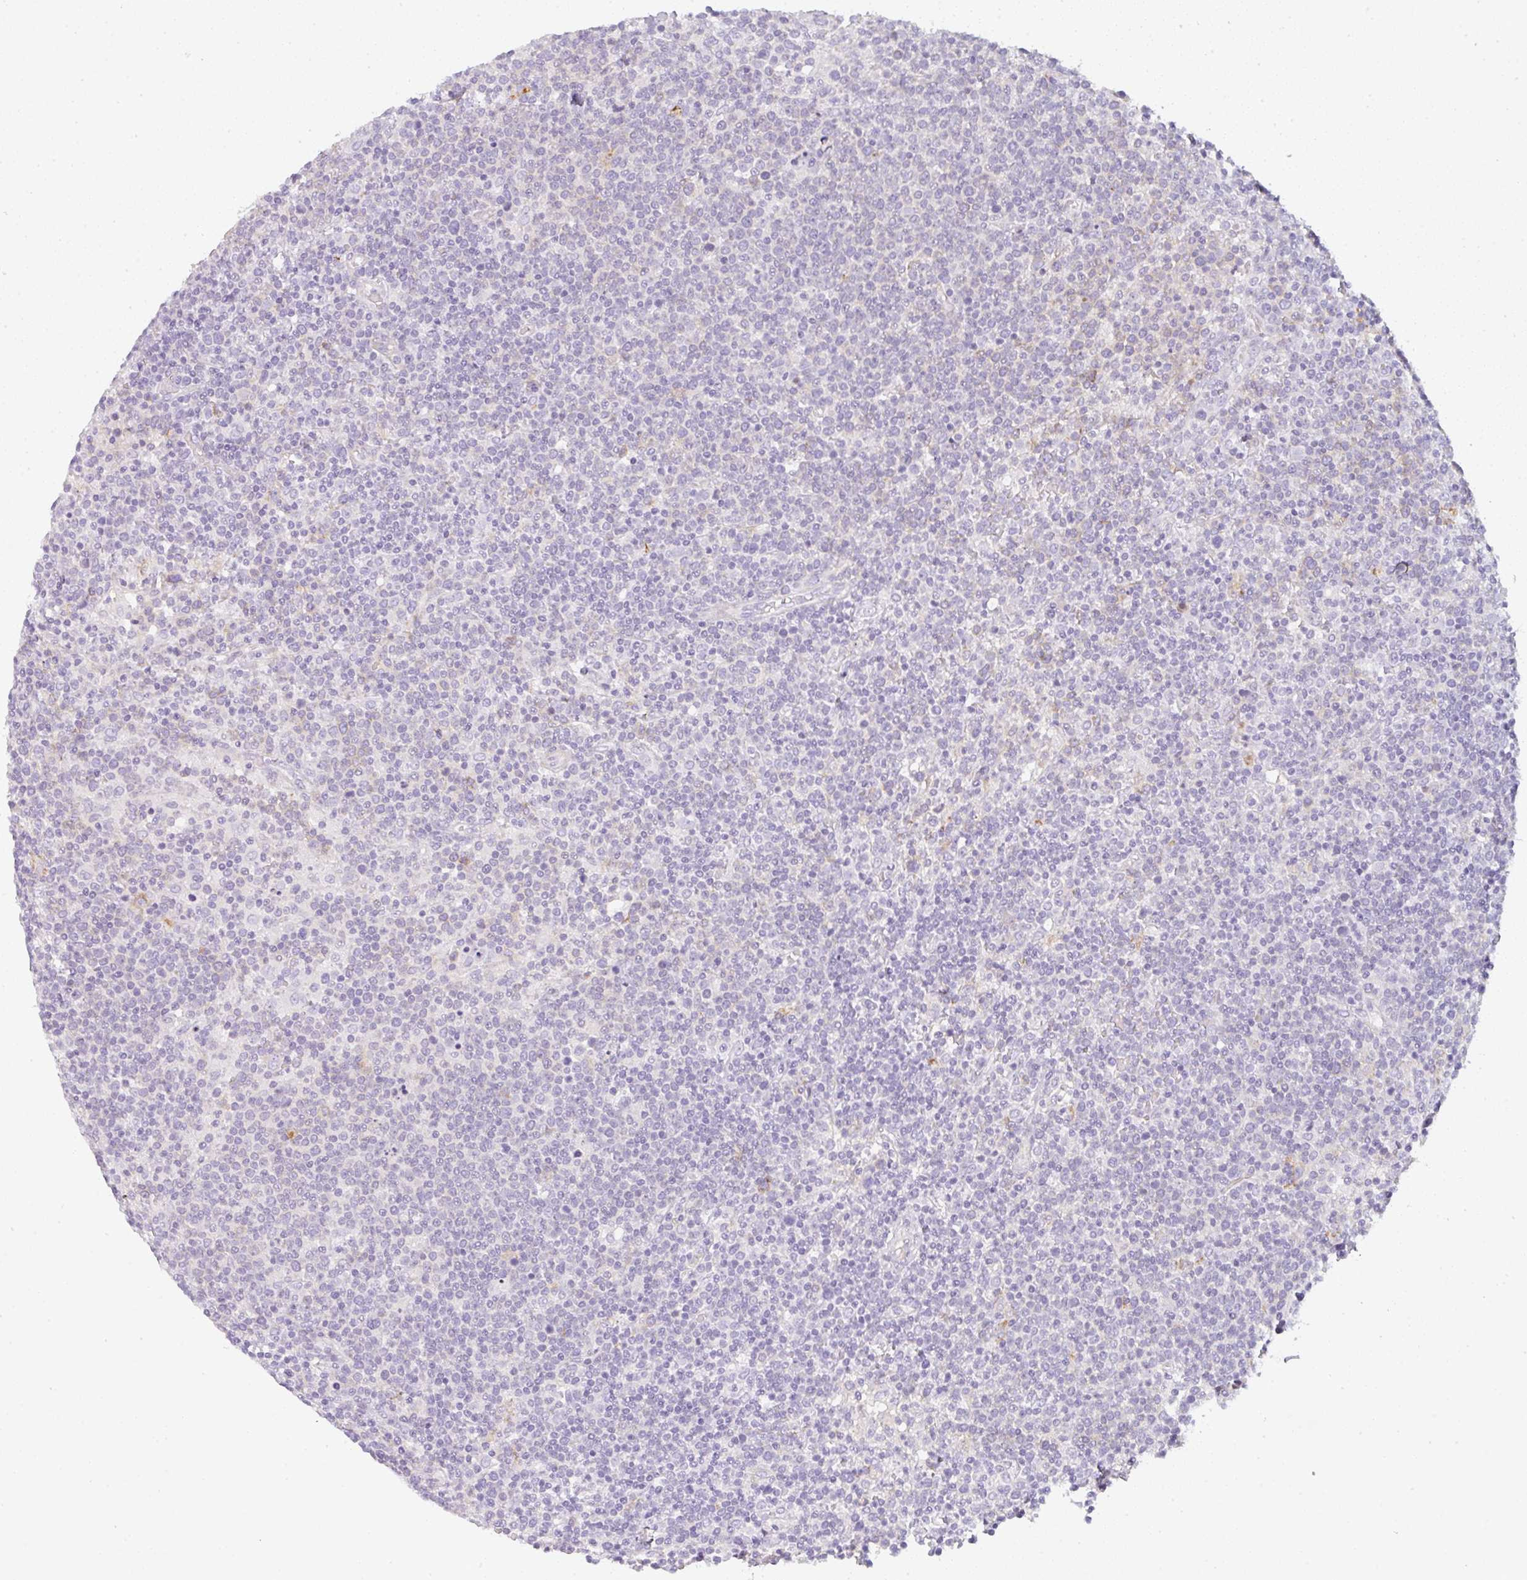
{"staining": {"intensity": "negative", "quantity": "none", "location": "none"}, "tissue": "lymphoma", "cell_type": "Tumor cells", "image_type": "cancer", "snomed": [{"axis": "morphology", "description": "Malignant lymphoma, non-Hodgkin's type, High grade"}, {"axis": "topography", "description": "Lymph node"}], "caption": "High power microscopy image of an immunohistochemistry (IHC) histopathology image of high-grade malignant lymphoma, non-Hodgkin's type, revealing no significant positivity in tumor cells.", "gene": "LPAR4", "patient": {"sex": "male", "age": 61}}